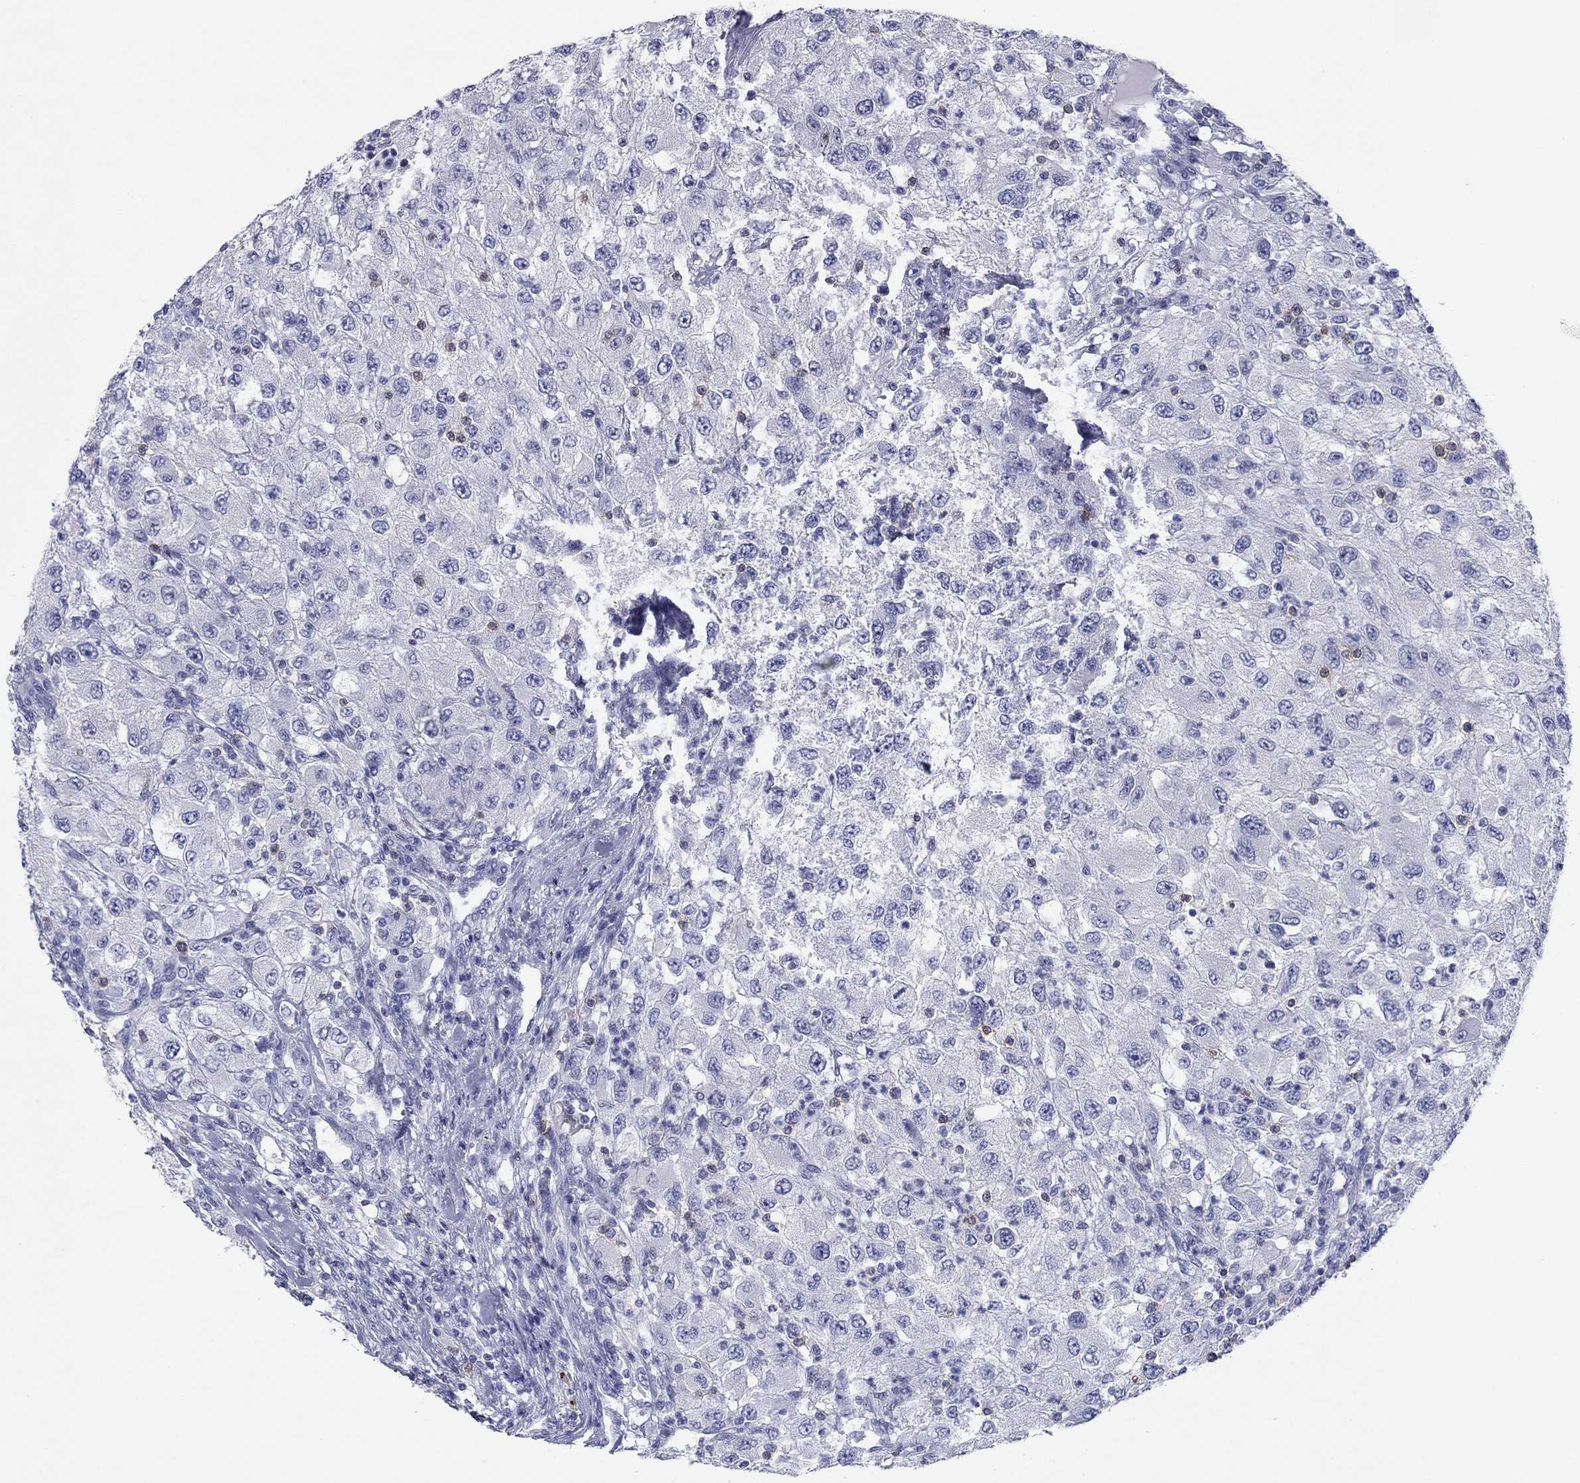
{"staining": {"intensity": "negative", "quantity": "none", "location": "none"}, "tissue": "renal cancer", "cell_type": "Tumor cells", "image_type": "cancer", "snomed": [{"axis": "morphology", "description": "Adenocarcinoma, NOS"}, {"axis": "topography", "description": "Kidney"}], "caption": "Immunohistochemical staining of human renal cancer (adenocarcinoma) reveals no significant staining in tumor cells.", "gene": "ITGAE", "patient": {"sex": "female", "age": 67}}